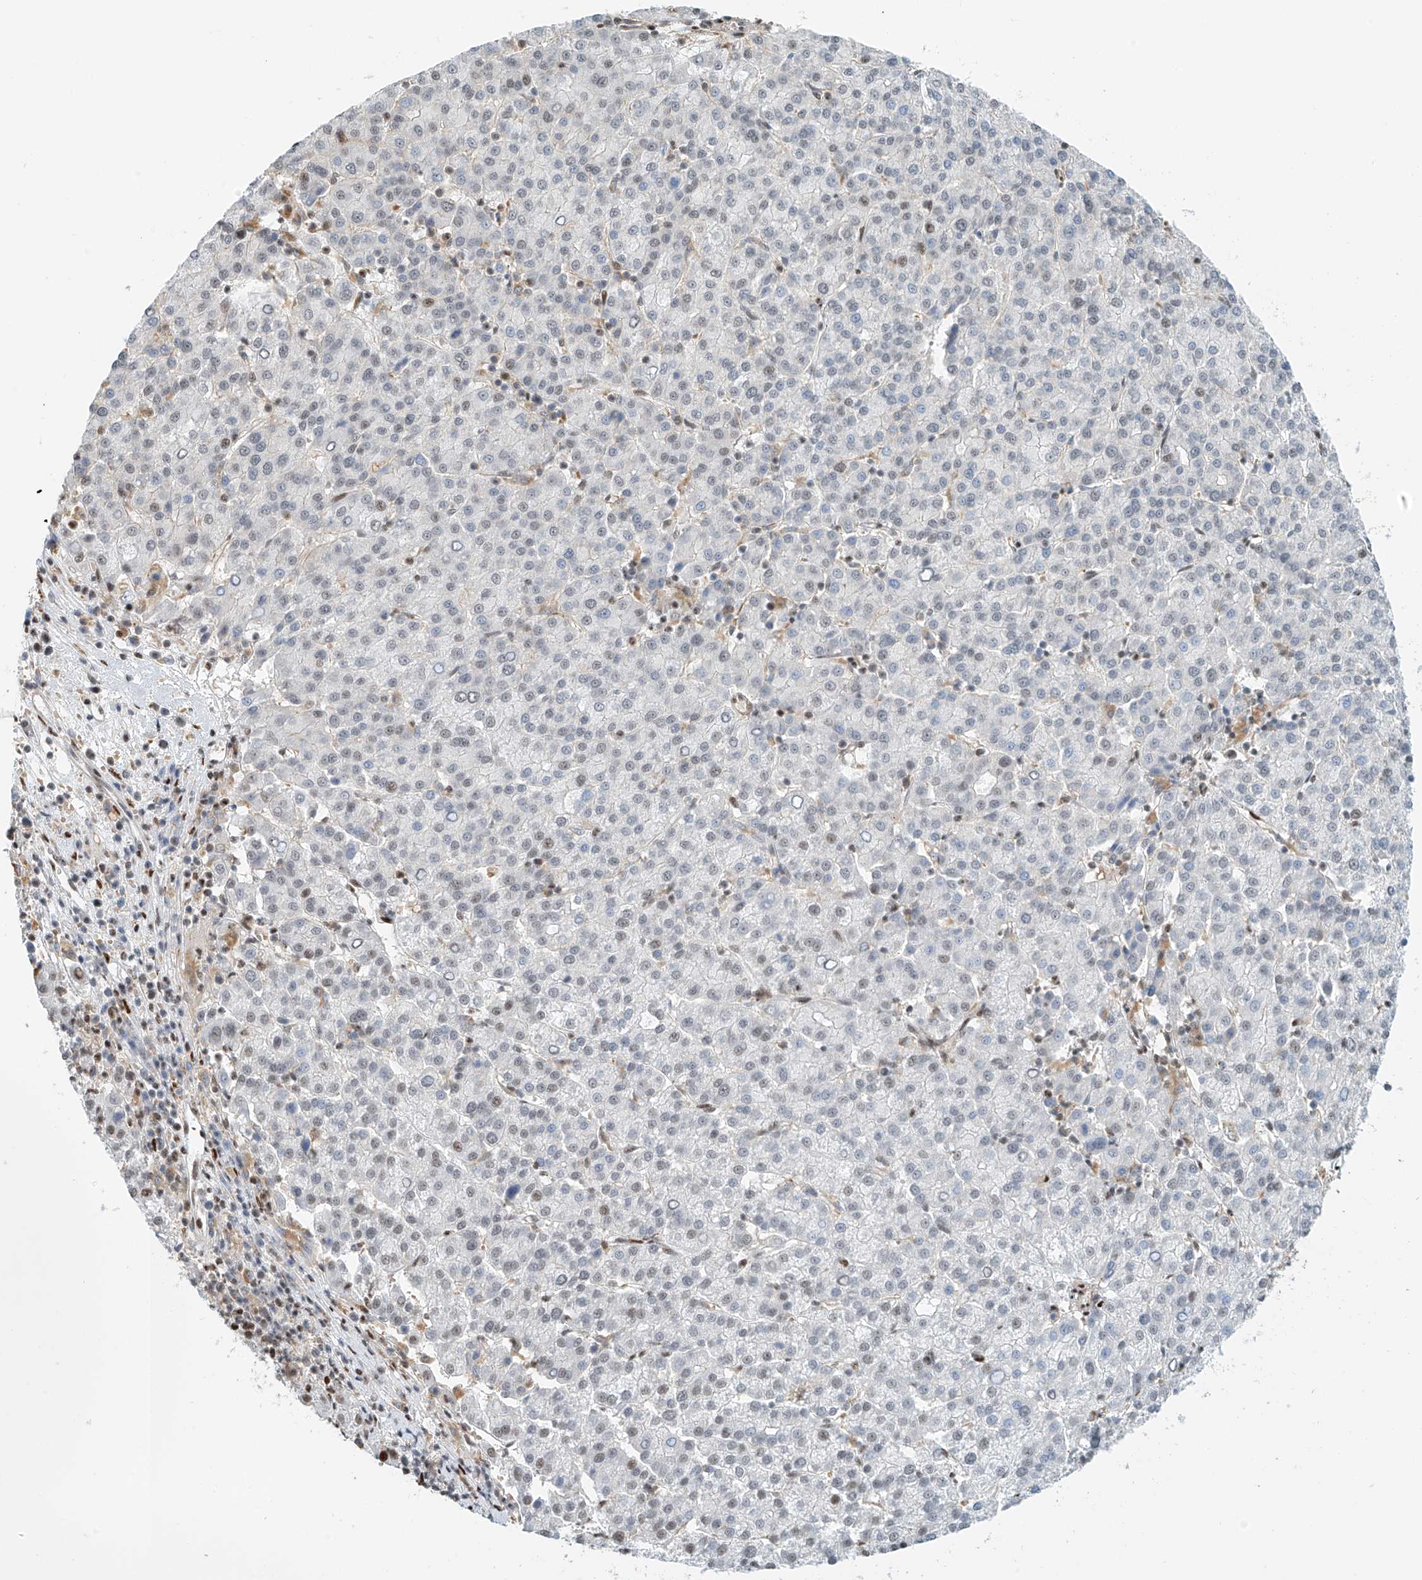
{"staining": {"intensity": "negative", "quantity": "none", "location": "none"}, "tissue": "liver cancer", "cell_type": "Tumor cells", "image_type": "cancer", "snomed": [{"axis": "morphology", "description": "Carcinoma, Hepatocellular, NOS"}, {"axis": "topography", "description": "Liver"}], "caption": "High power microscopy photomicrograph of an IHC micrograph of liver cancer, revealing no significant staining in tumor cells.", "gene": "ZNF514", "patient": {"sex": "female", "age": 58}}